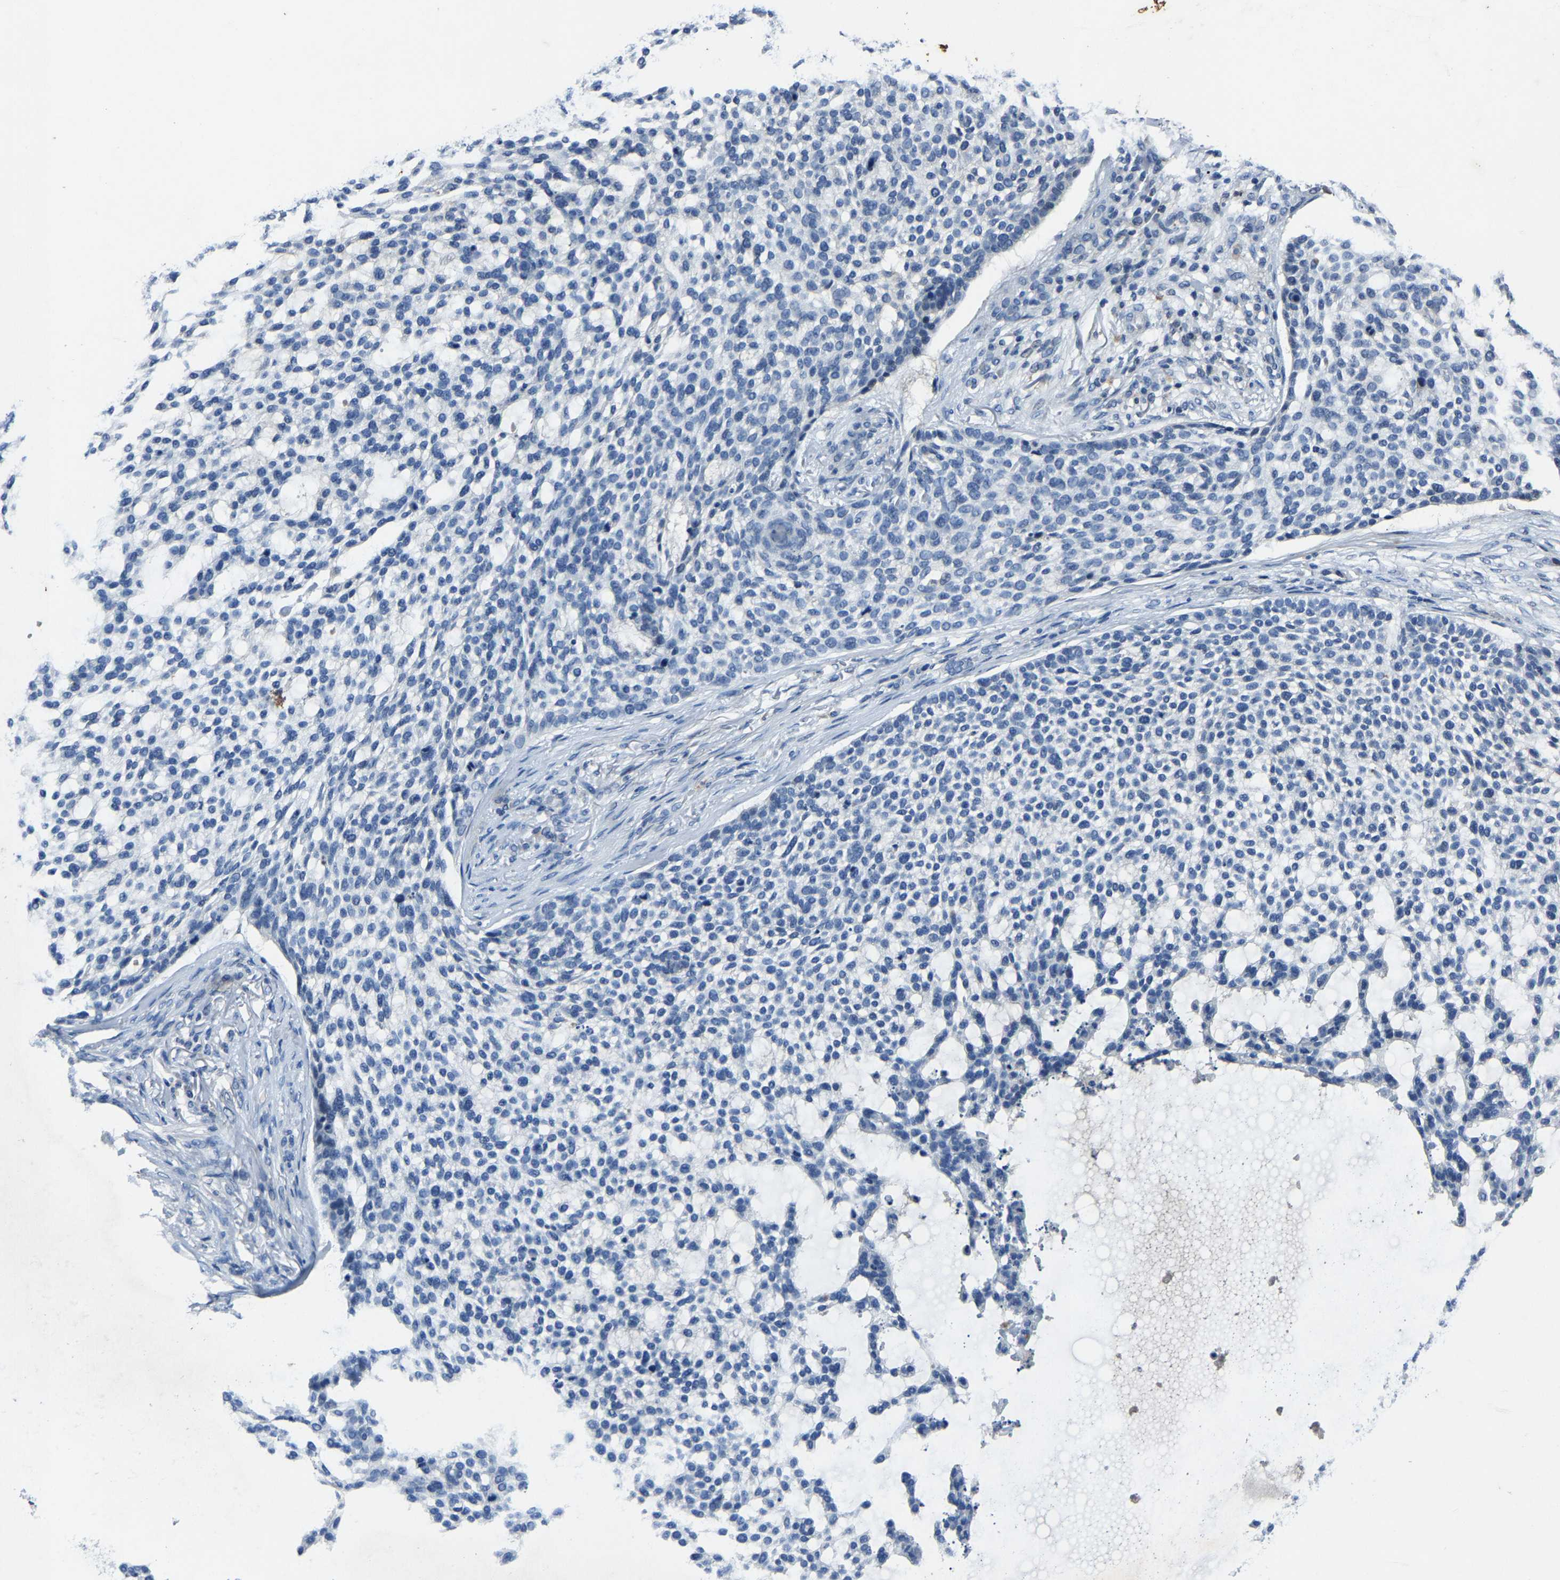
{"staining": {"intensity": "negative", "quantity": "none", "location": "none"}, "tissue": "skin cancer", "cell_type": "Tumor cells", "image_type": "cancer", "snomed": [{"axis": "morphology", "description": "Basal cell carcinoma"}, {"axis": "topography", "description": "Skin"}], "caption": "Immunohistochemistry (IHC) histopathology image of skin cancer stained for a protein (brown), which reveals no positivity in tumor cells.", "gene": "PCNX2", "patient": {"sex": "female", "age": 64}}